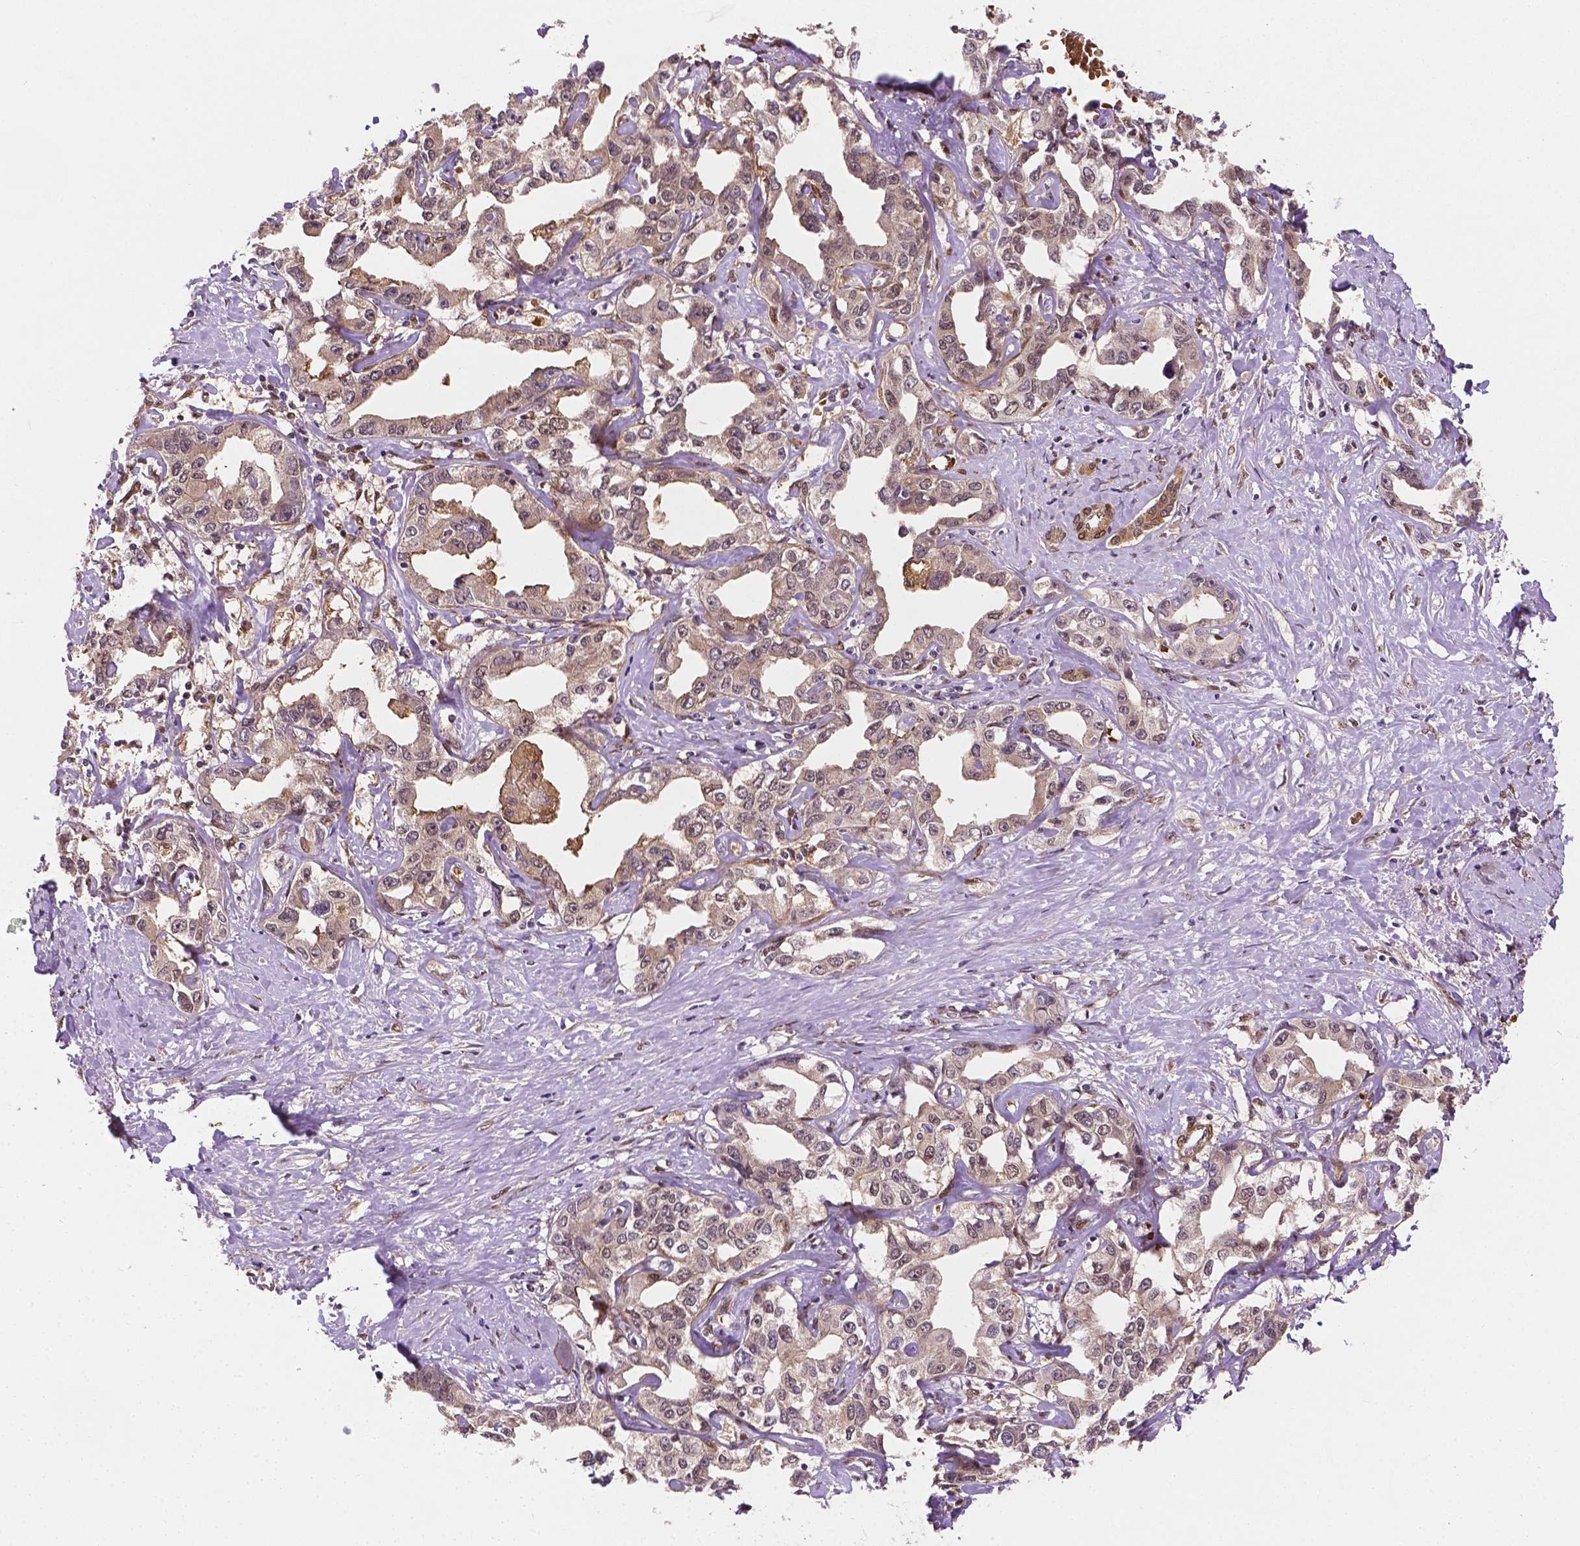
{"staining": {"intensity": "negative", "quantity": "none", "location": "none"}, "tissue": "liver cancer", "cell_type": "Tumor cells", "image_type": "cancer", "snomed": [{"axis": "morphology", "description": "Cholangiocarcinoma"}, {"axis": "topography", "description": "Liver"}], "caption": "DAB (3,3'-diaminobenzidine) immunohistochemical staining of human liver cancer shows no significant expression in tumor cells.", "gene": "YAP1", "patient": {"sex": "male", "age": 59}}